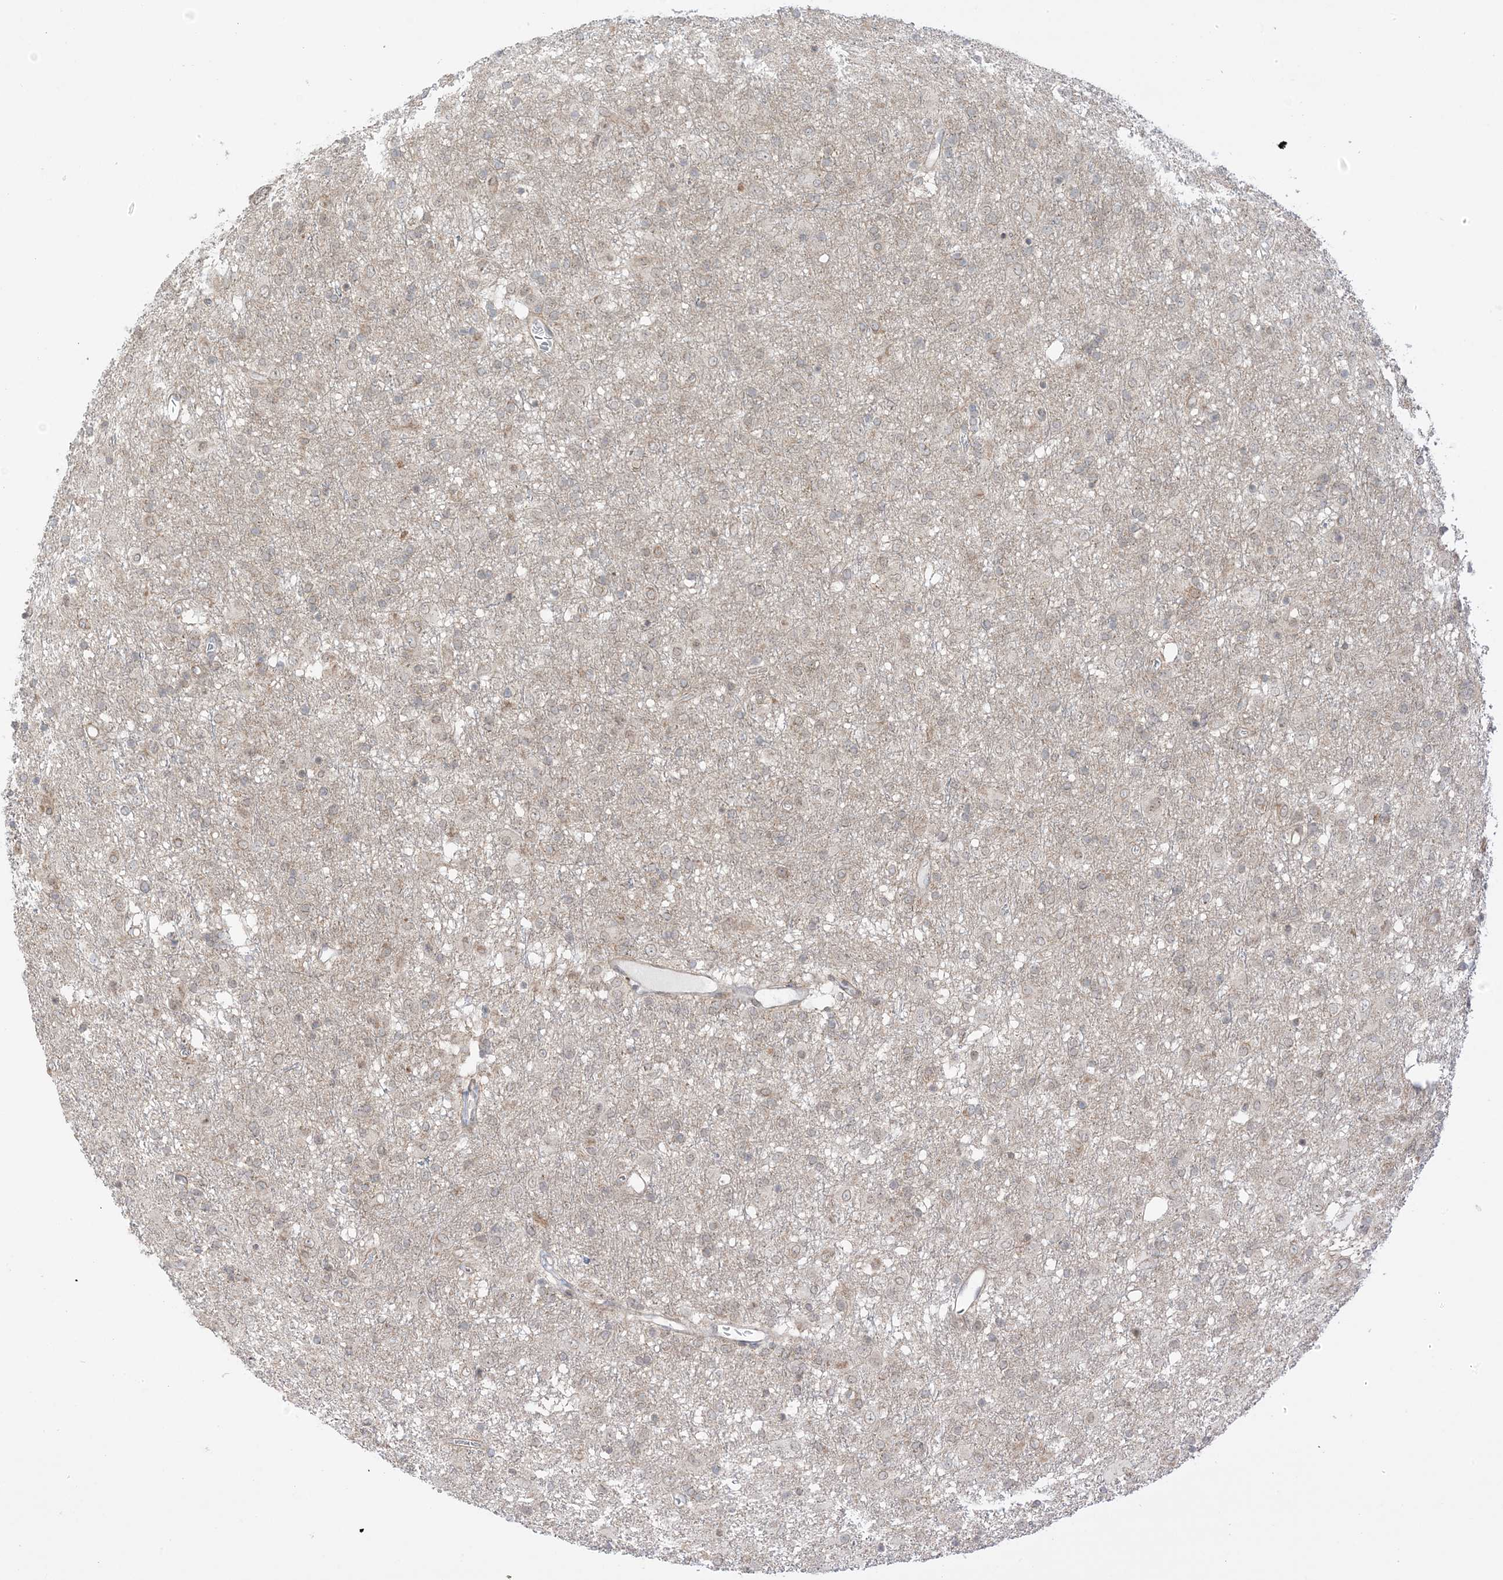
{"staining": {"intensity": "moderate", "quantity": "<25%", "location": "cytoplasmic/membranous,nuclear"}, "tissue": "glioma", "cell_type": "Tumor cells", "image_type": "cancer", "snomed": [{"axis": "morphology", "description": "Glioma, malignant, Low grade"}, {"axis": "topography", "description": "Brain"}], "caption": "Human glioma stained for a protein (brown) shows moderate cytoplasmic/membranous and nuclear positive staining in approximately <25% of tumor cells.", "gene": "UBE2E2", "patient": {"sex": "male", "age": 65}}